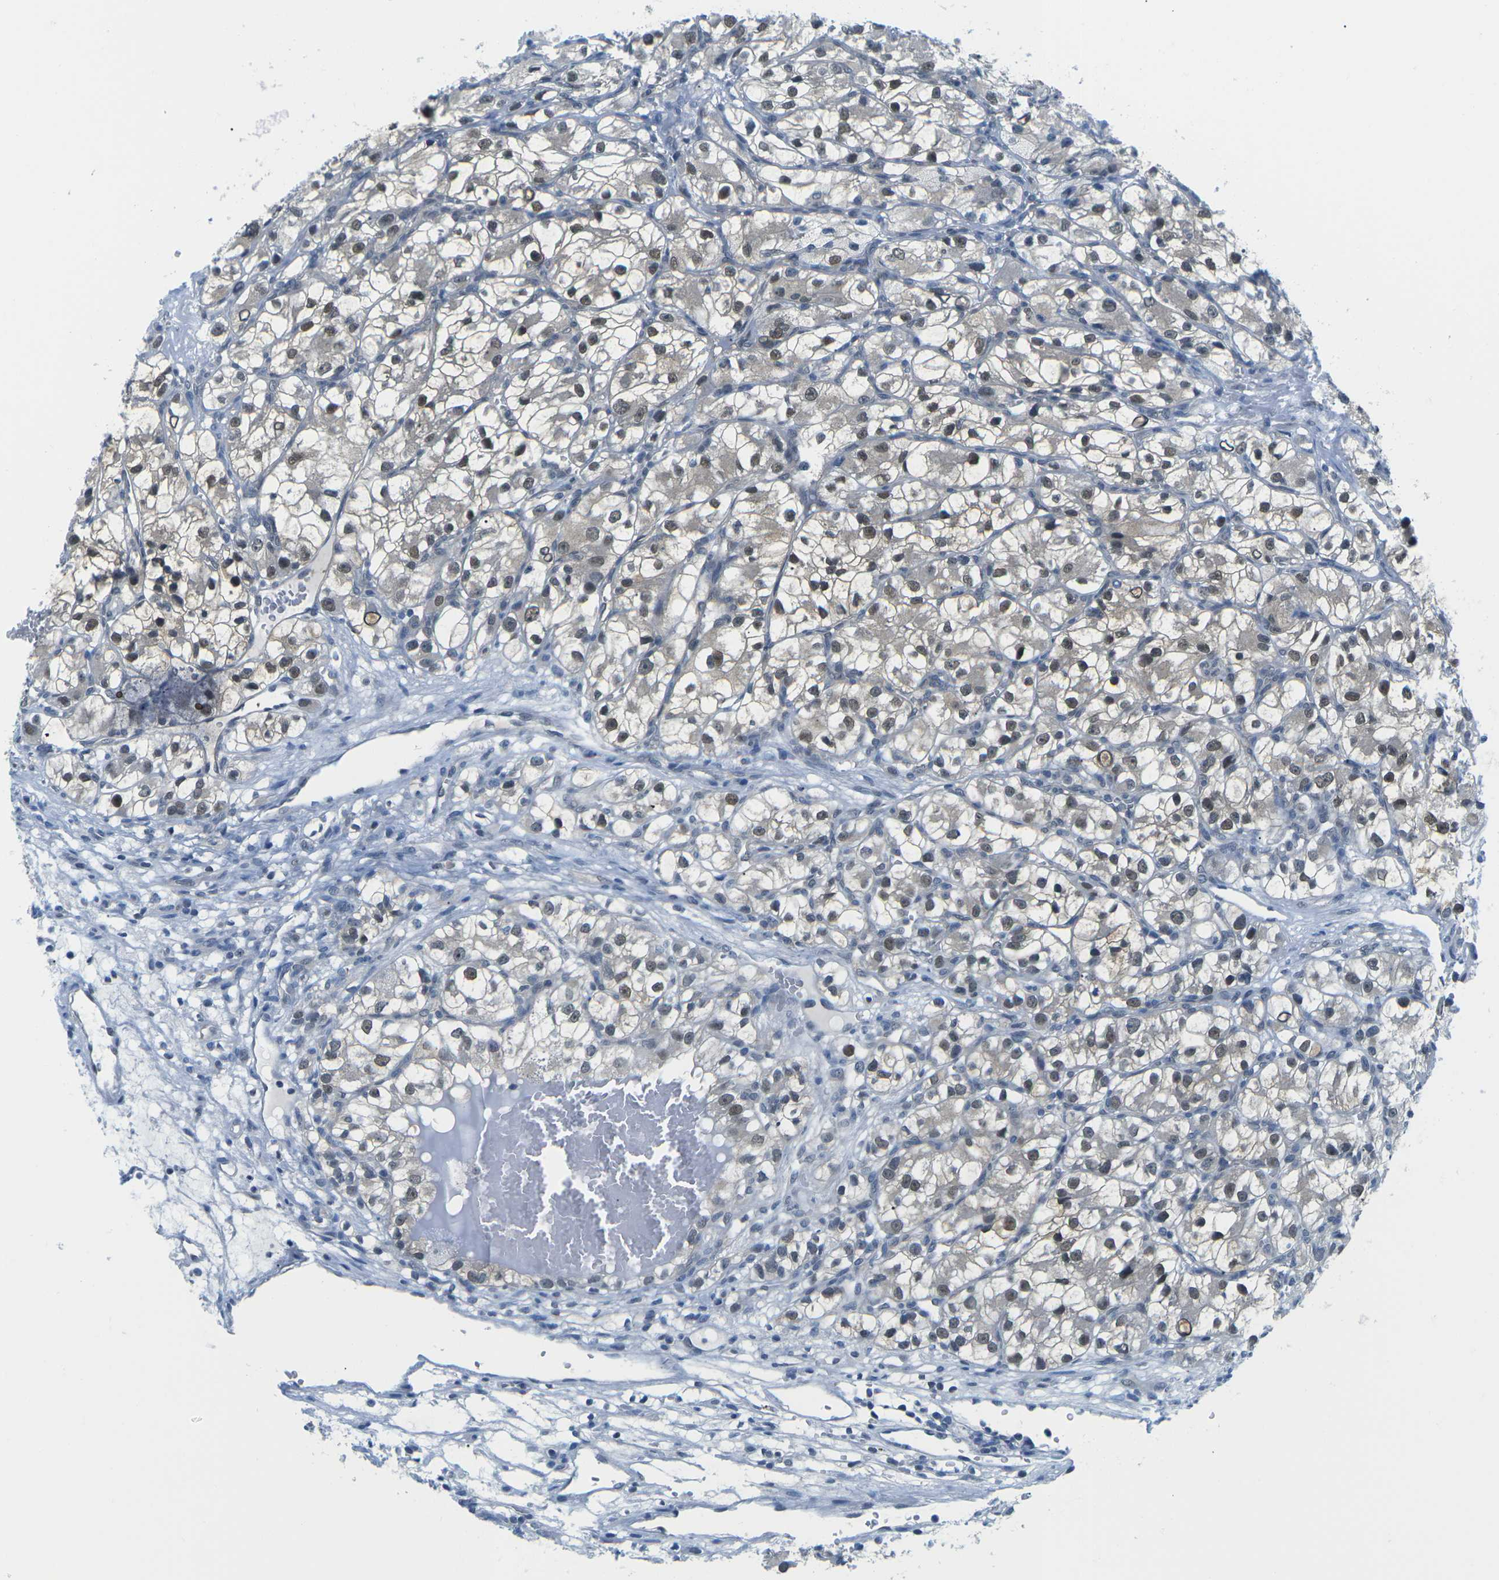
{"staining": {"intensity": "moderate", "quantity": ">75%", "location": "nuclear"}, "tissue": "renal cancer", "cell_type": "Tumor cells", "image_type": "cancer", "snomed": [{"axis": "morphology", "description": "Adenocarcinoma, NOS"}, {"axis": "topography", "description": "Kidney"}], "caption": "This photomicrograph demonstrates immunohistochemistry staining of renal cancer, with medium moderate nuclear expression in approximately >75% of tumor cells.", "gene": "UBA7", "patient": {"sex": "female", "age": 57}}